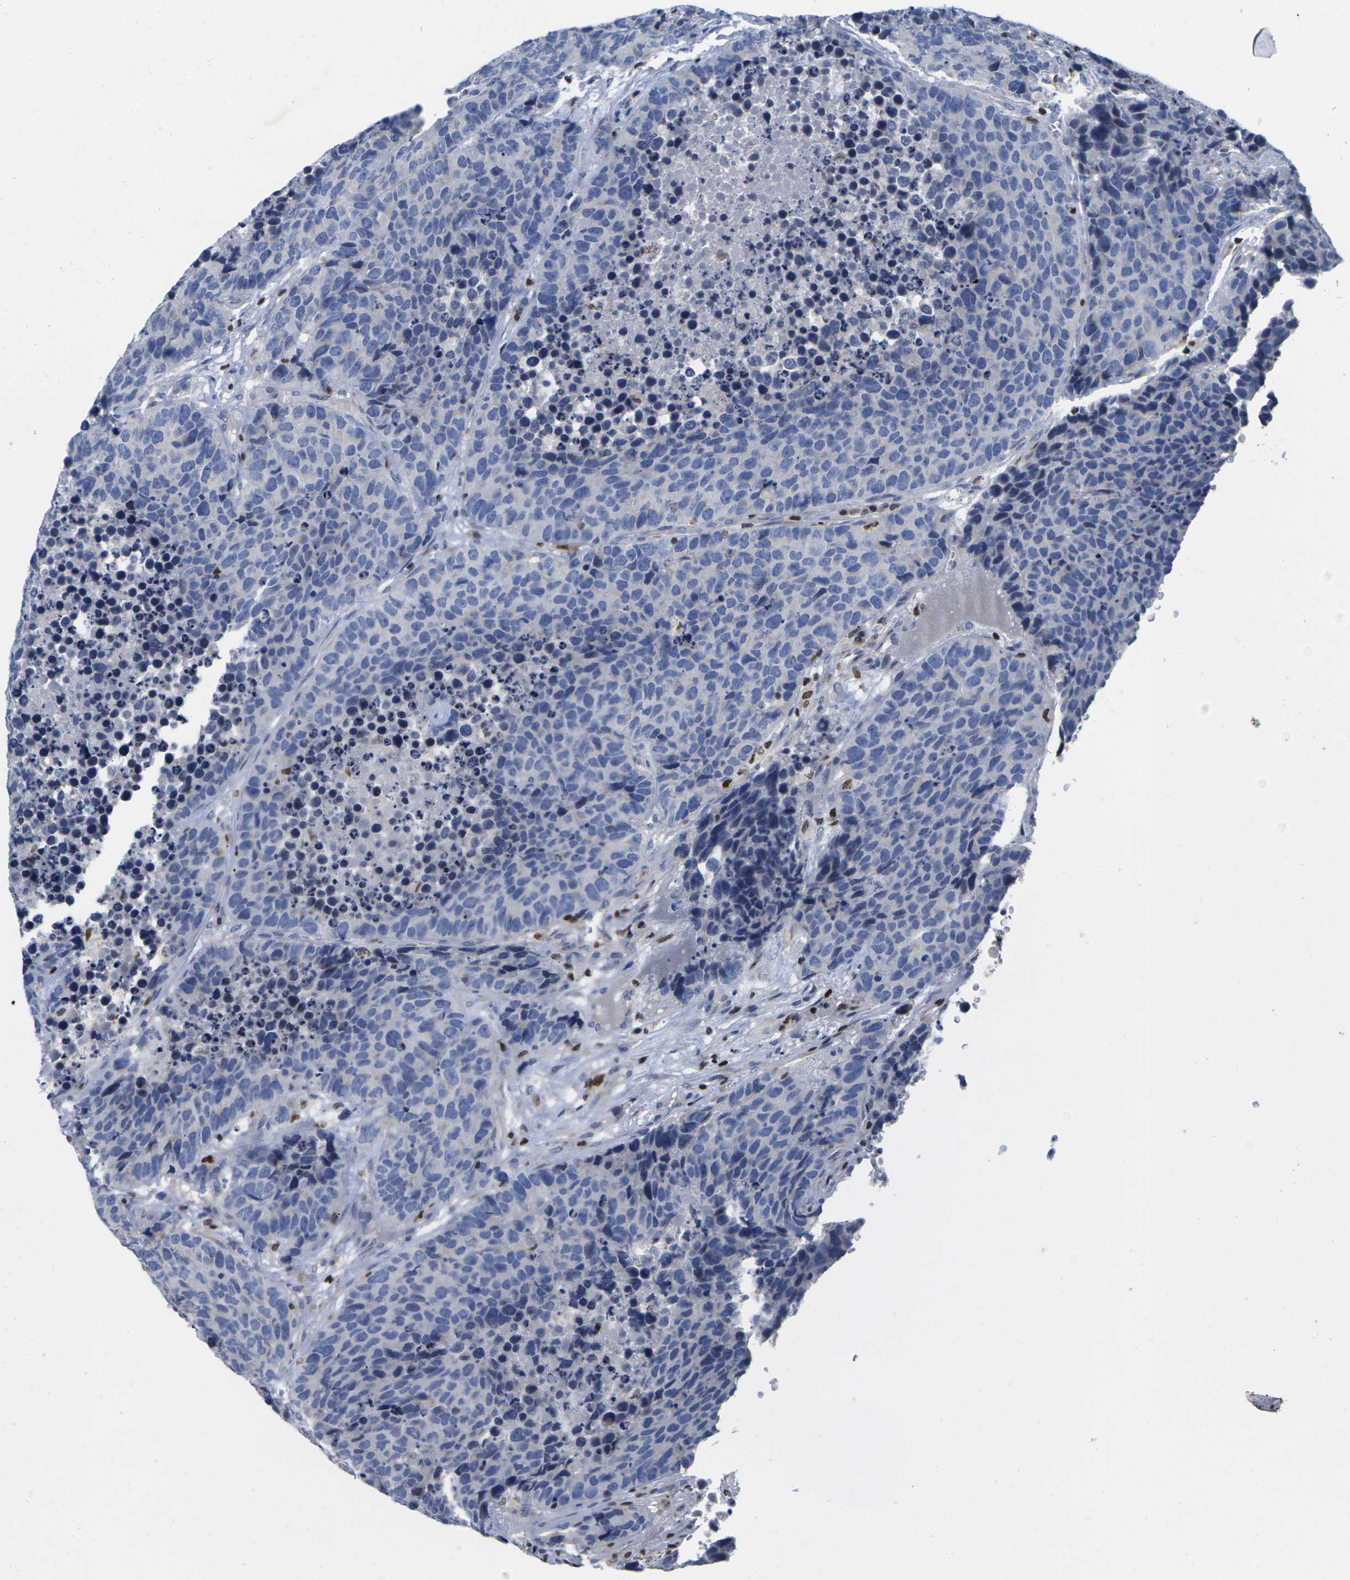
{"staining": {"intensity": "negative", "quantity": "none", "location": "none"}, "tissue": "carcinoid", "cell_type": "Tumor cells", "image_type": "cancer", "snomed": [{"axis": "morphology", "description": "Carcinoid, malignant, NOS"}, {"axis": "topography", "description": "Lung"}], "caption": "Immunohistochemical staining of human carcinoid exhibits no significant staining in tumor cells.", "gene": "IKZF1", "patient": {"sex": "male", "age": 60}}